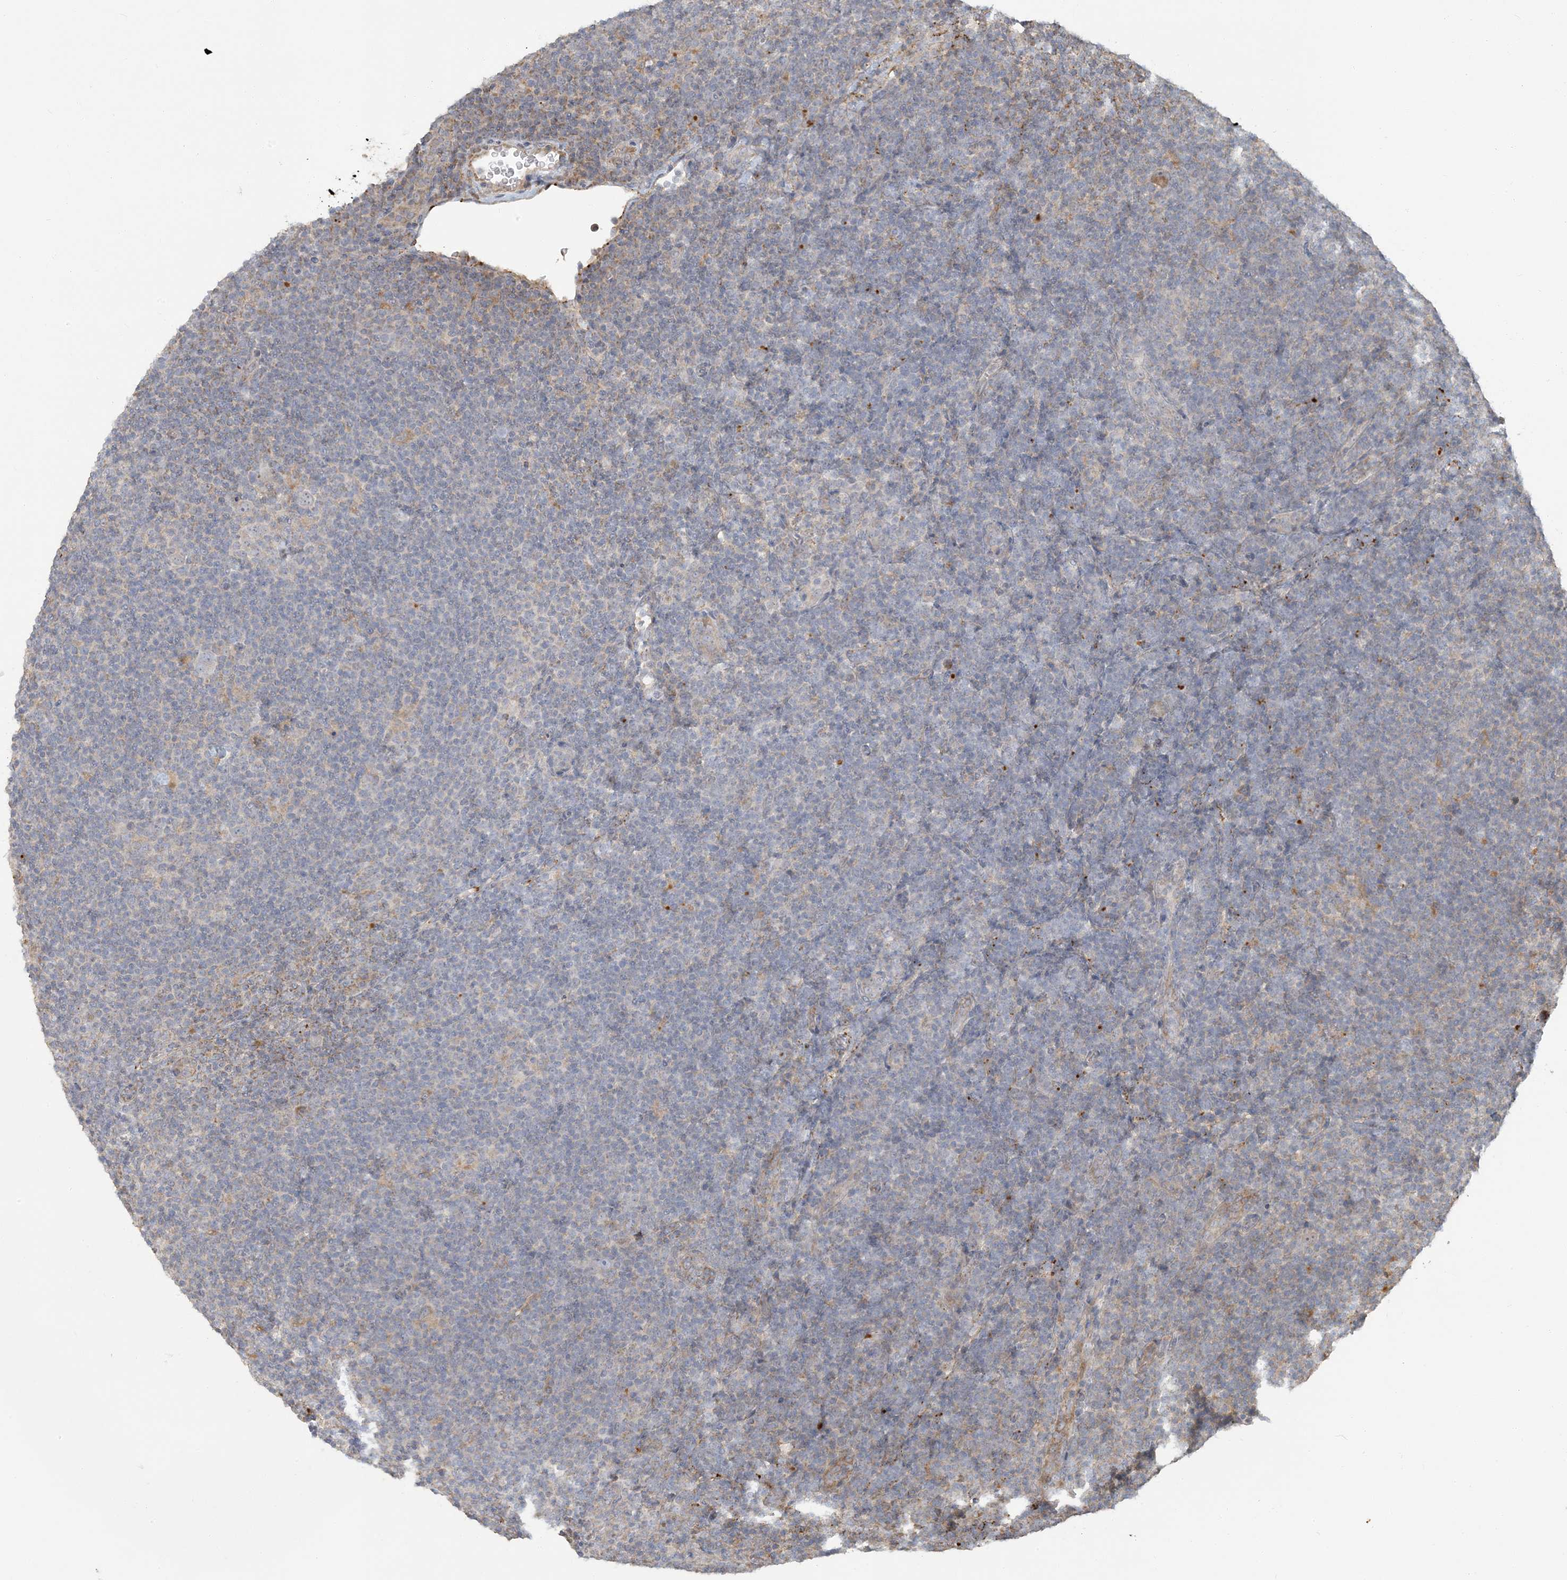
{"staining": {"intensity": "negative", "quantity": "none", "location": "none"}, "tissue": "lymphoma", "cell_type": "Tumor cells", "image_type": "cancer", "snomed": [{"axis": "morphology", "description": "Hodgkin's disease, NOS"}, {"axis": "topography", "description": "Lymph node"}], "caption": "DAB (3,3'-diaminobenzidine) immunohistochemical staining of lymphoma reveals no significant expression in tumor cells.", "gene": "LTN1", "patient": {"sex": "female", "age": 57}}